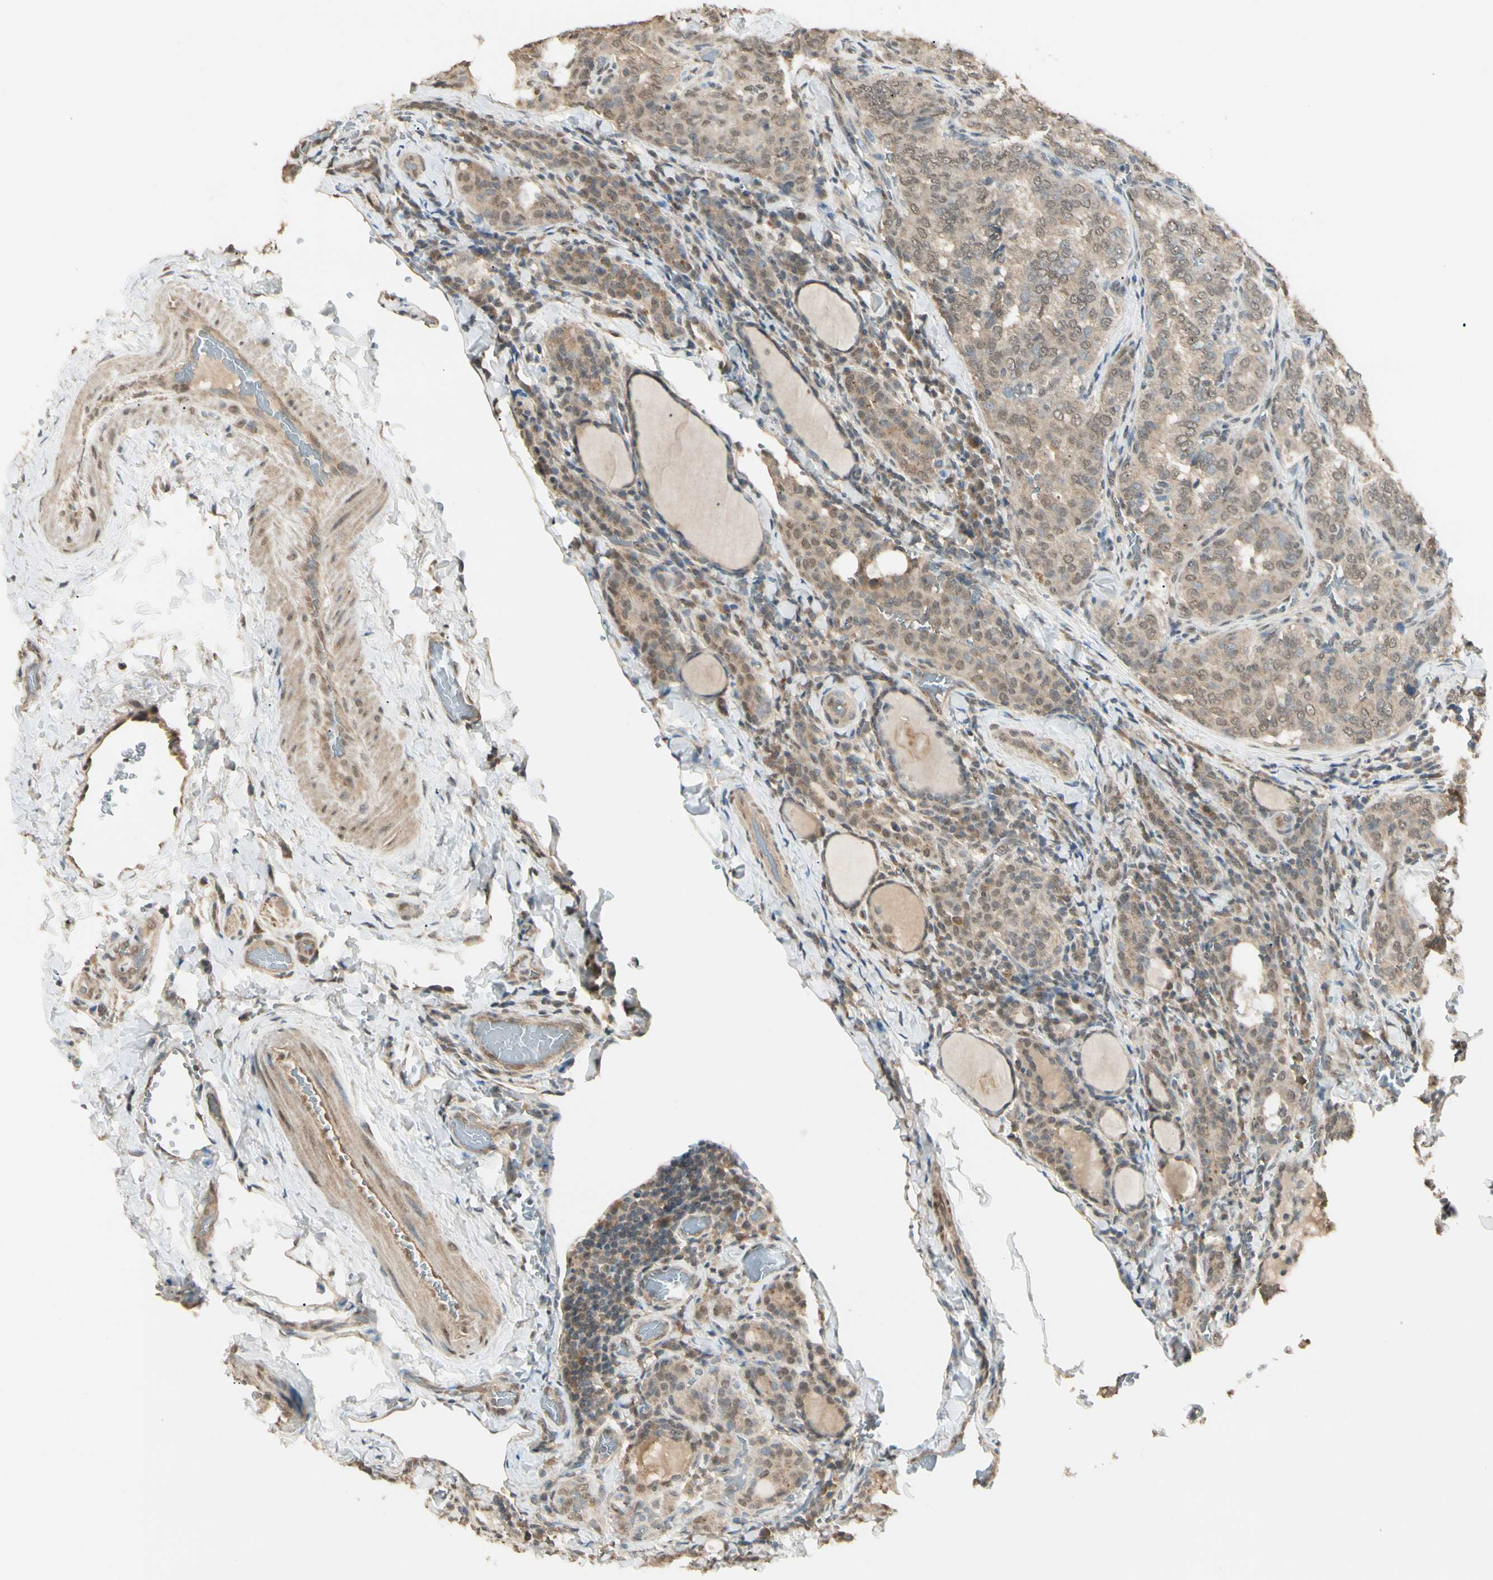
{"staining": {"intensity": "weak", "quantity": ">75%", "location": "cytoplasmic/membranous"}, "tissue": "thyroid cancer", "cell_type": "Tumor cells", "image_type": "cancer", "snomed": [{"axis": "morphology", "description": "Normal tissue, NOS"}, {"axis": "morphology", "description": "Papillary adenocarcinoma, NOS"}, {"axis": "topography", "description": "Thyroid gland"}], "caption": "Thyroid cancer stained with IHC demonstrates weak cytoplasmic/membranous staining in approximately >75% of tumor cells.", "gene": "SGCA", "patient": {"sex": "female", "age": 30}}